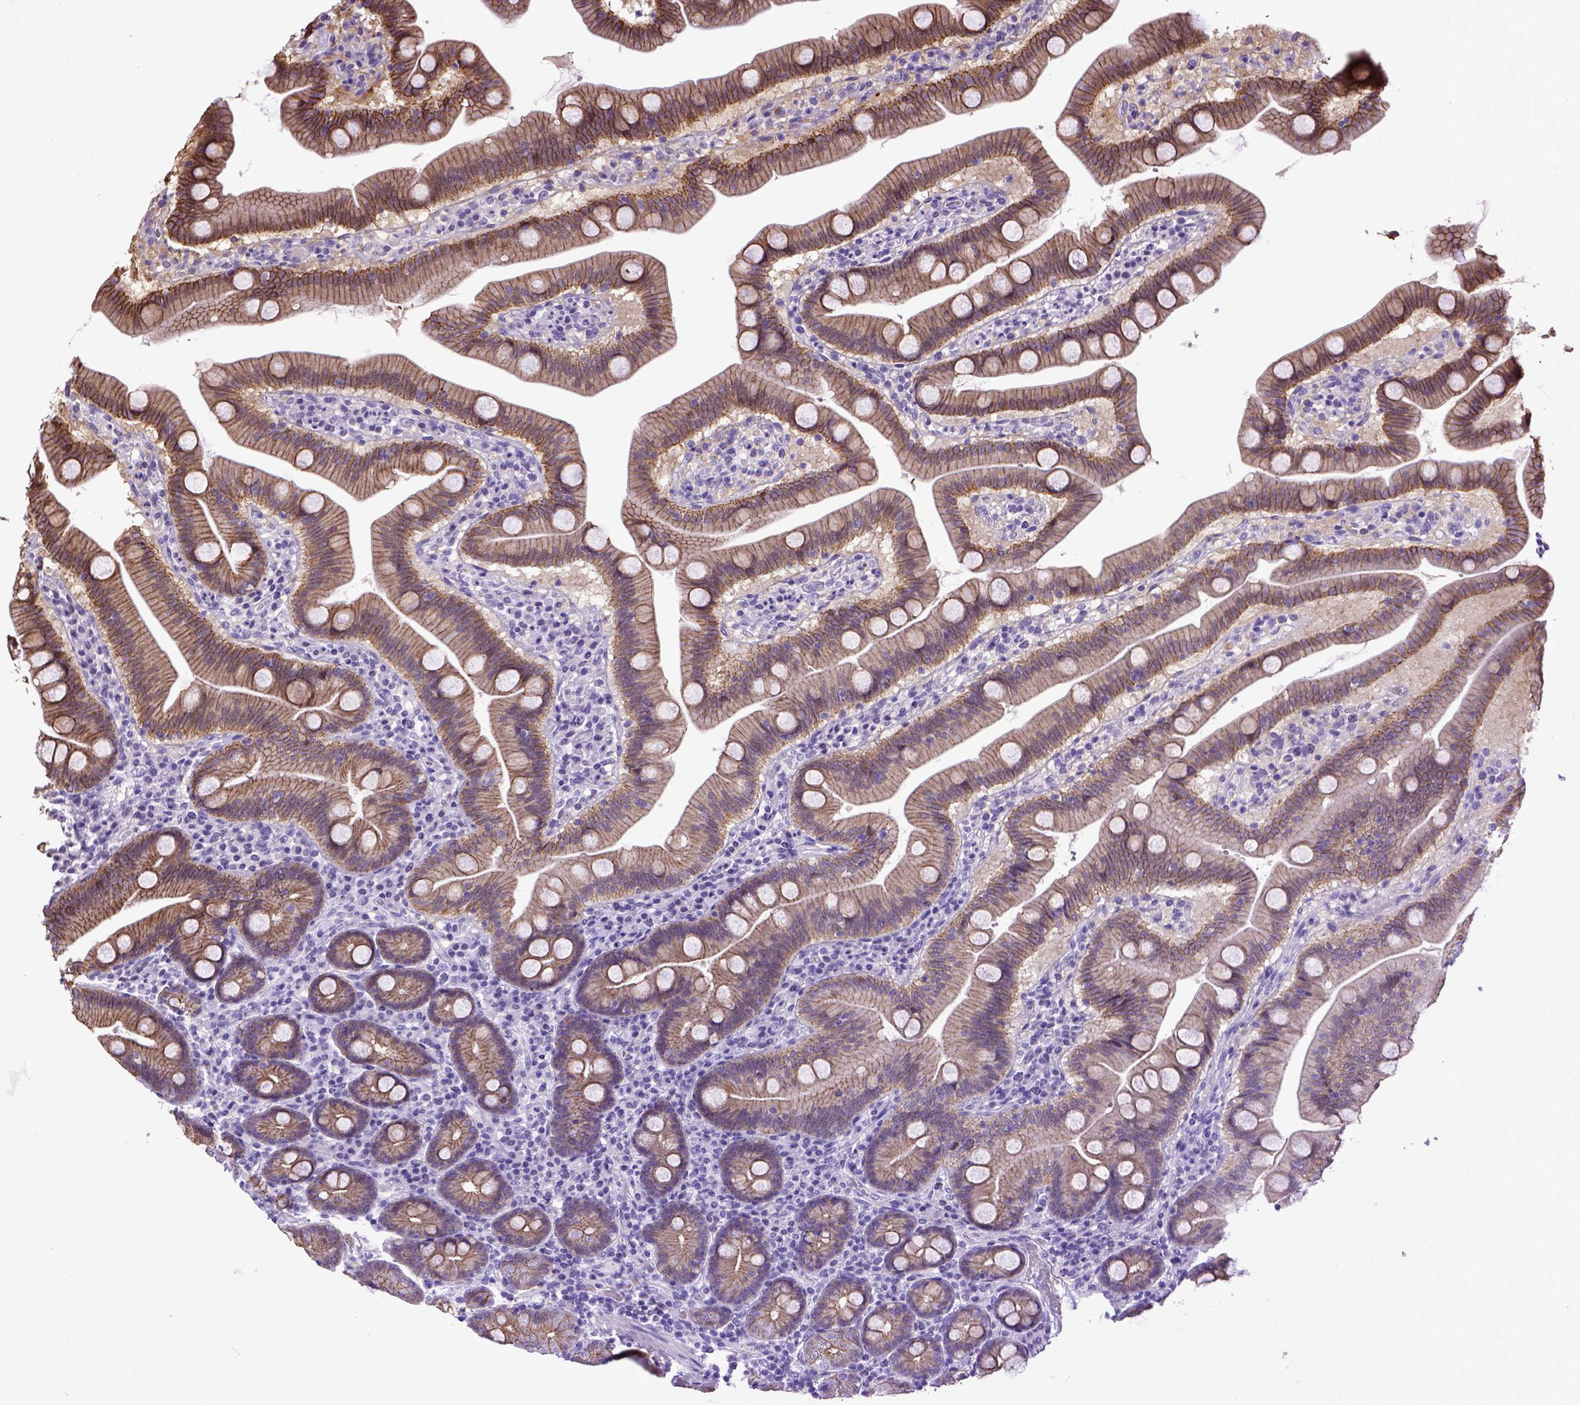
{"staining": {"intensity": "strong", "quantity": ">75%", "location": "cytoplasmic/membranous"}, "tissue": "duodenum", "cell_type": "Glandular cells", "image_type": "normal", "snomed": [{"axis": "morphology", "description": "Normal tissue, NOS"}, {"axis": "topography", "description": "Duodenum"}], "caption": "High-power microscopy captured an immunohistochemistry image of unremarkable duodenum, revealing strong cytoplasmic/membranous expression in about >75% of glandular cells.", "gene": "CDH1", "patient": {"sex": "male", "age": 59}}